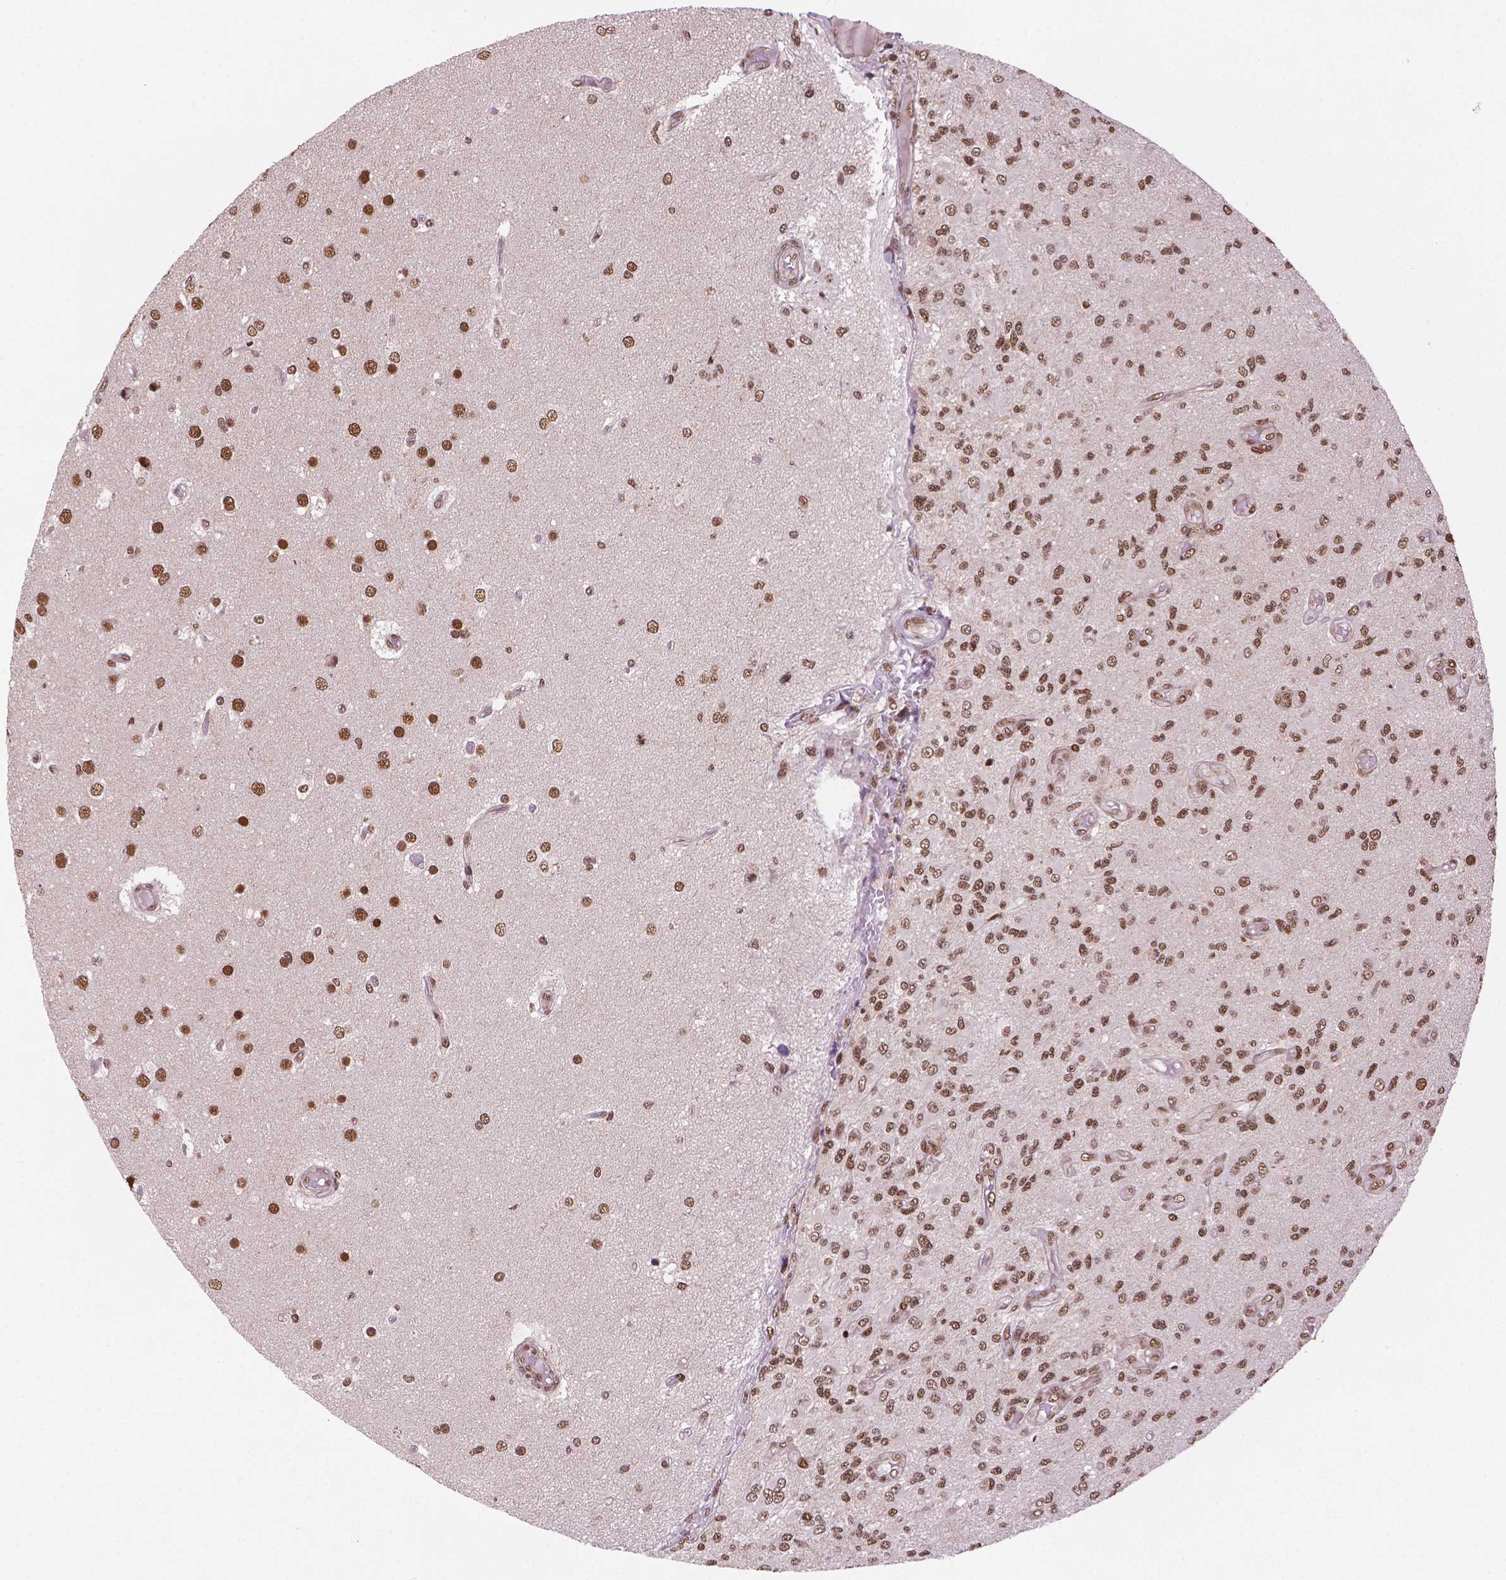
{"staining": {"intensity": "moderate", "quantity": ">75%", "location": "nuclear"}, "tissue": "glioma", "cell_type": "Tumor cells", "image_type": "cancer", "snomed": [{"axis": "morphology", "description": "Glioma, malignant, High grade"}, {"axis": "topography", "description": "Brain"}], "caption": "Immunohistochemical staining of malignant glioma (high-grade) demonstrates moderate nuclear protein positivity in about >75% of tumor cells.", "gene": "SIRT6", "patient": {"sex": "female", "age": 63}}